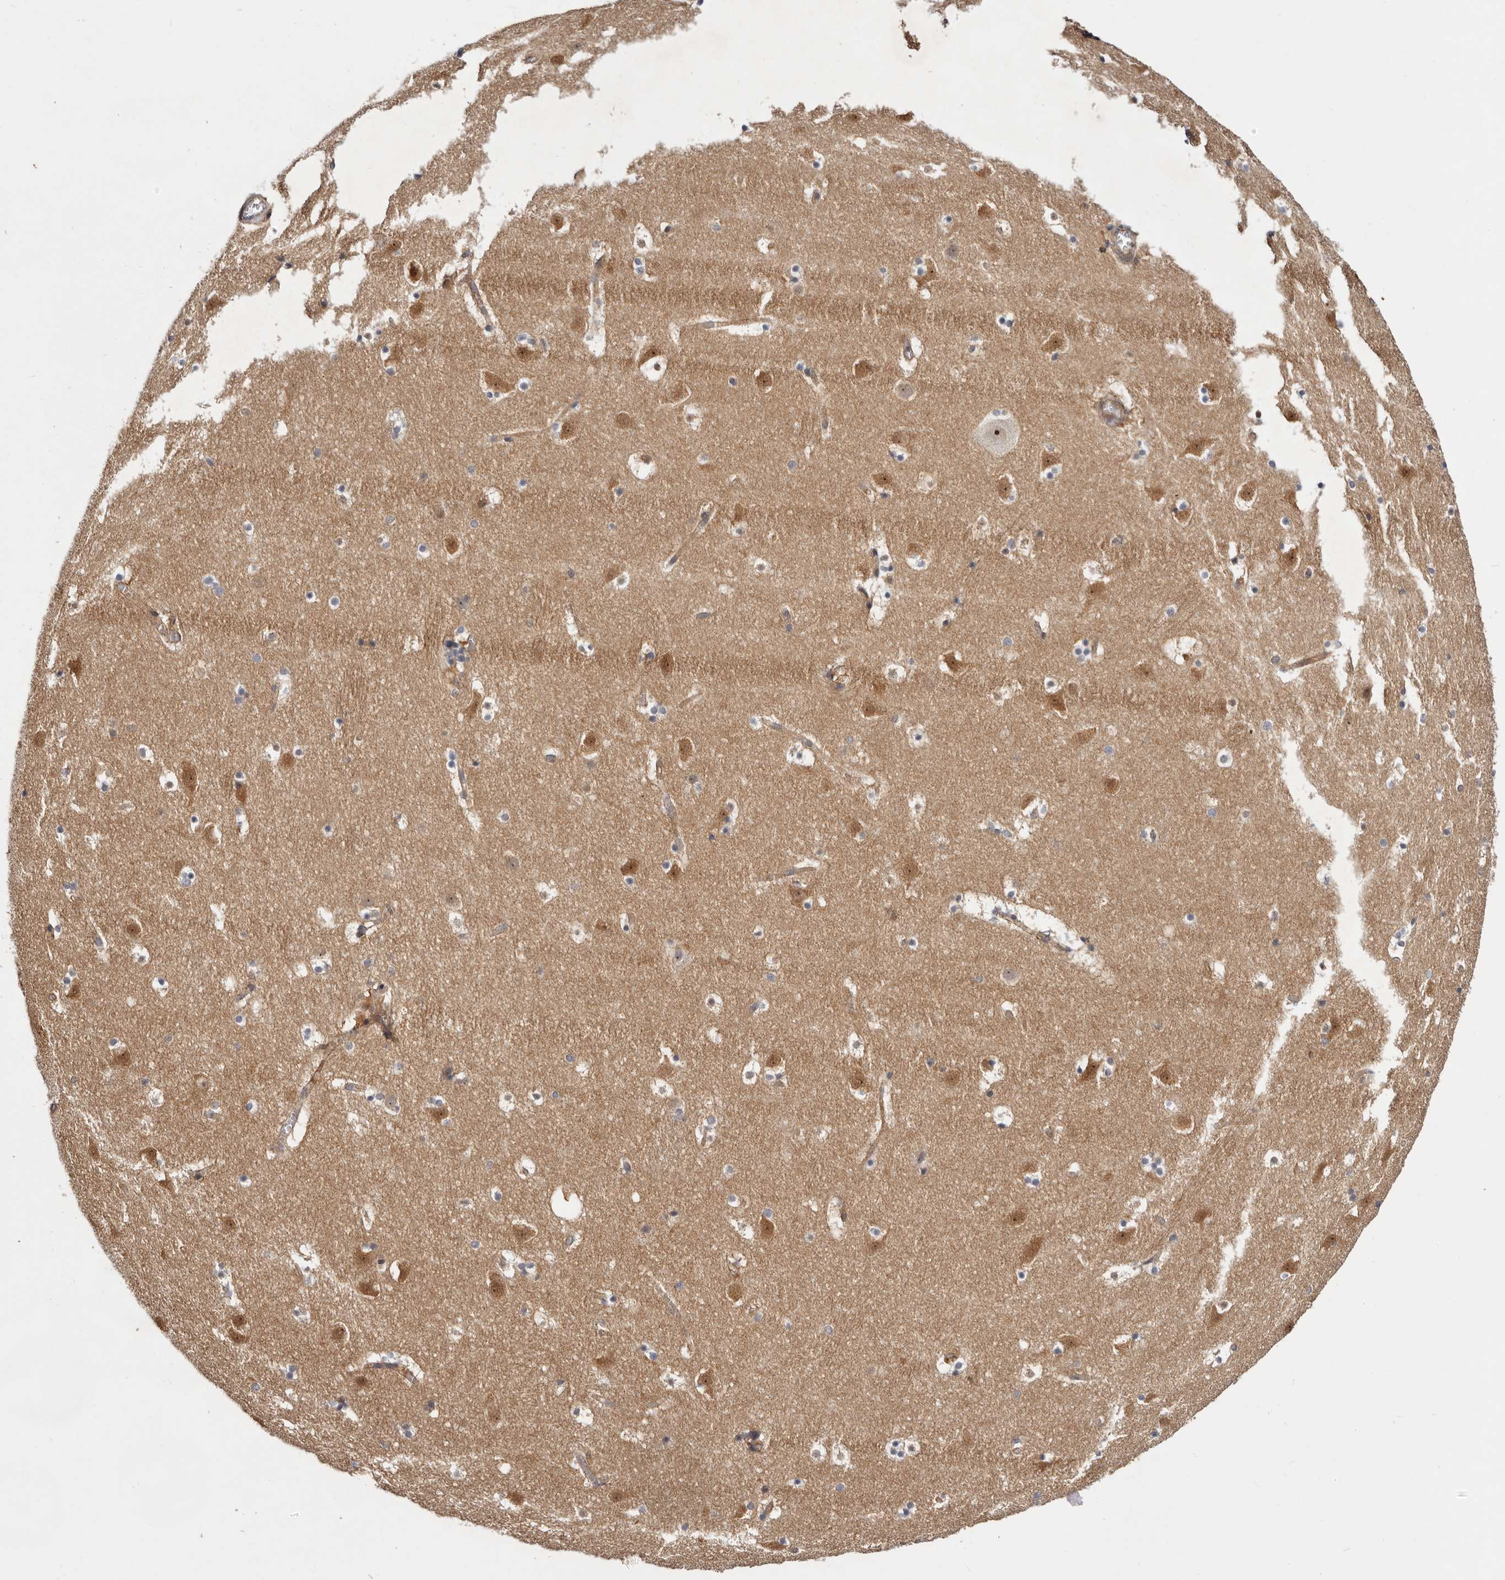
{"staining": {"intensity": "weak", "quantity": "<25%", "location": "cytoplasmic/membranous,nuclear"}, "tissue": "caudate", "cell_type": "Glial cells", "image_type": "normal", "snomed": [{"axis": "morphology", "description": "Normal tissue, NOS"}, {"axis": "topography", "description": "Lateral ventricle wall"}], "caption": "This is a histopathology image of immunohistochemistry staining of benign caudate, which shows no staining in glial cells. Brightfield microscopy of immunohistochemistry stained with DAB (3,3'-diaminobenzidine) (brown) and hematoxylin (blue), captured at high magnification.", "gene": "PANK4", "patient": {"sex": "male", "age": 45}}